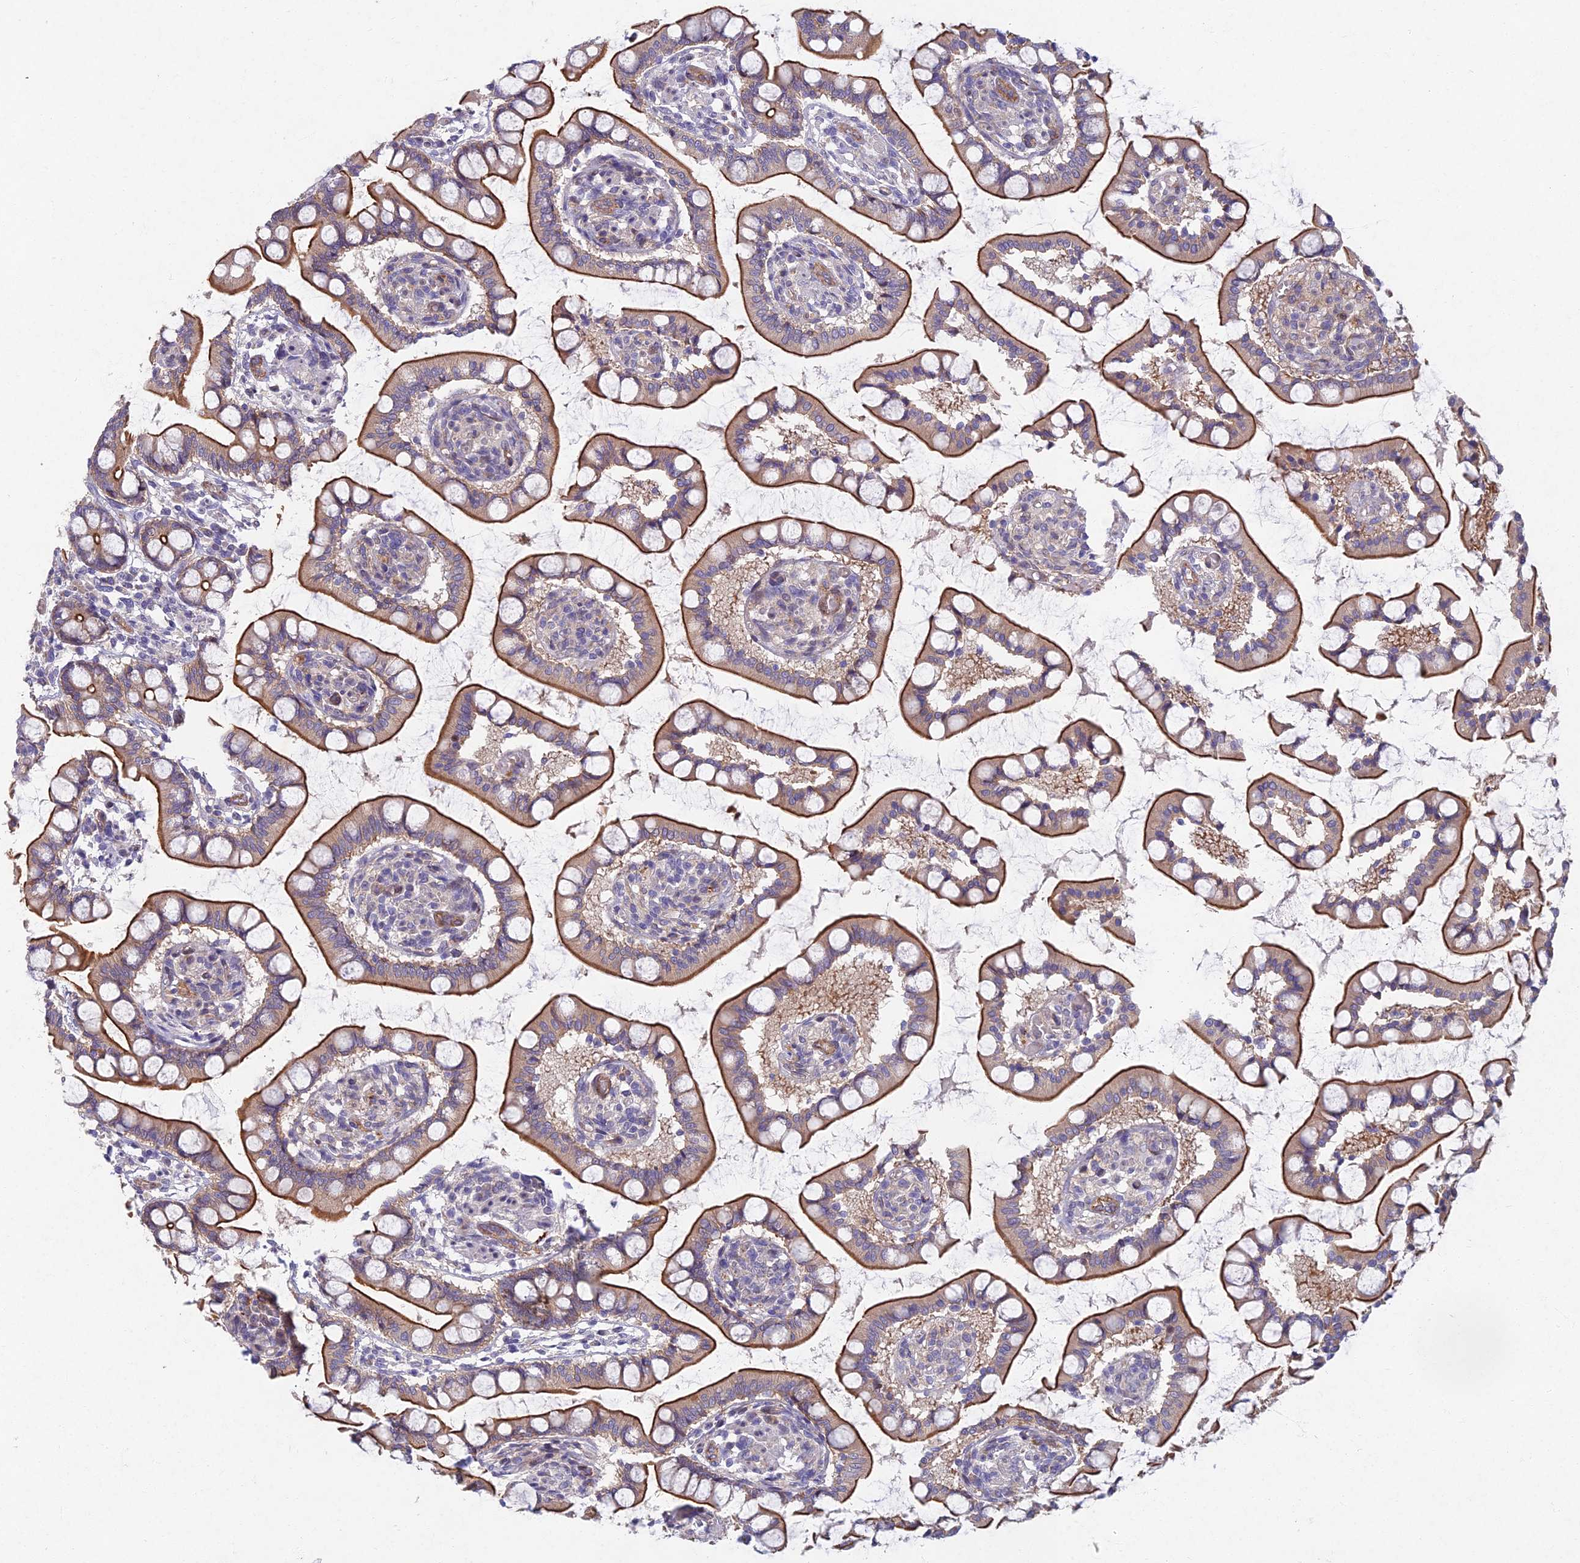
{"staining": {"intensity": "strong", "quantity": ">75%", "location": "cytoplasmic/membranous"}, "tissue": "small intestine", "cell_type": "Glandular cells", "image_type": "normal", "snomed": [{"axis": "morphology", "description": "Normal tissue, NOS"}, {"axis": "topography", "description": "Small intestine"}], "caption": "High-power microscopy captured an IHC photomicrograph of unremarkable small intestine, revealing strong cytoplasmic/membranous expression in approximately >75% of glandular cells. (brown staining indicates protein expression, while blue staining denotes nuclei).", "gene": "RHBDL2", "patient": {"sex": "male", "age": 52}}